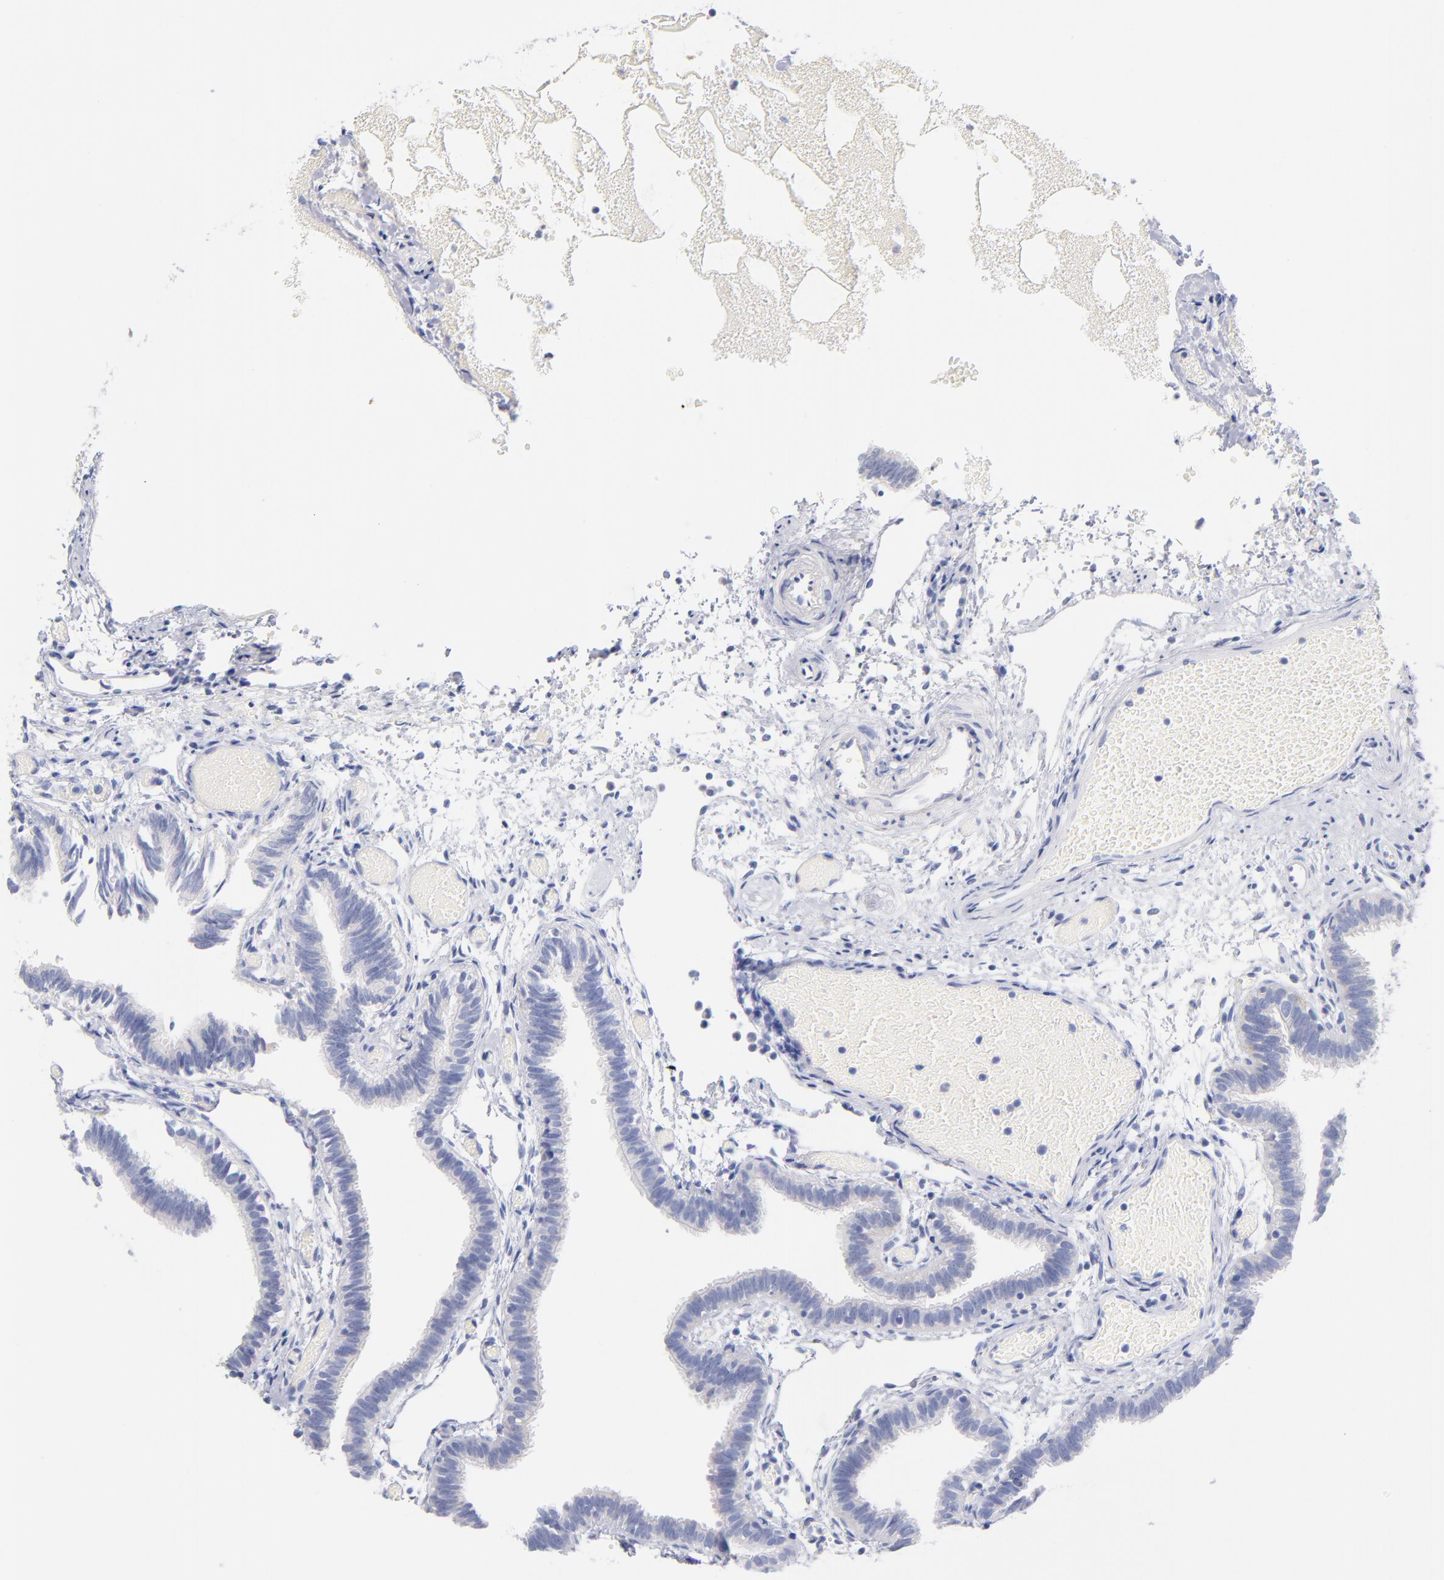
{"staining": {"intensity": "negative", "quantity": "none", "location": "none"}, "tissue": "fallopian tube", "cell_type": "Glandular cells", "image_type": "normal", "snomed": [{"axis": "morphology", "description": "Normal tissue, NOS"}, {"axis": "topography", "description": "Fallopian tube"}], "caption": "The immunohistochemistry (IHC) histopathology image has no significant expression in glandular cells of fallopian tube.", "gene": "BID", "patient": {"sex": "female", "age": 29}}